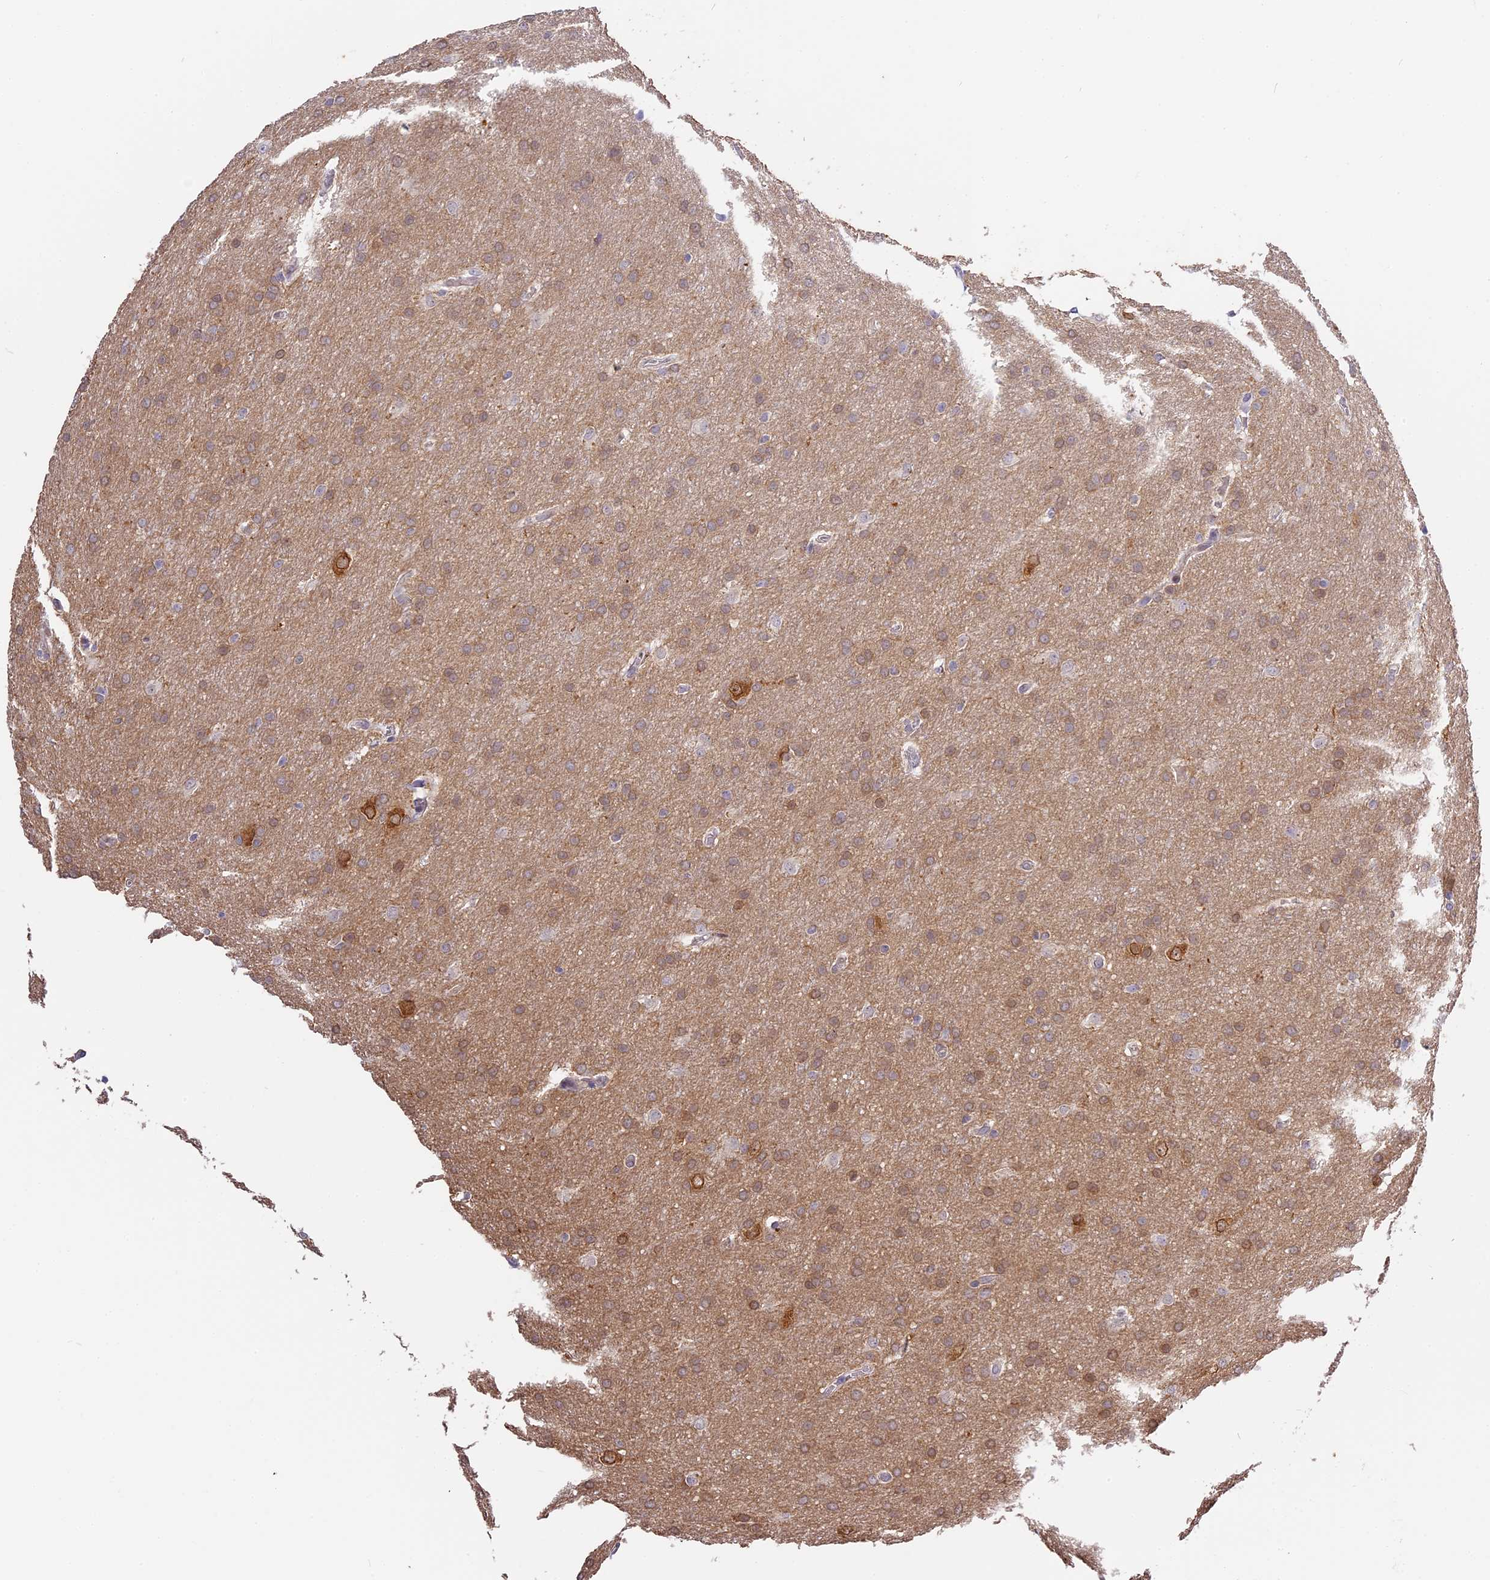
{"staining": {"intensity": "weak", "quantity": "25%-75%", "location": "cytoplasmic/membranous"}, "tissue": "glioma", "cell_type": "Tumor cells", "image_type": "cancer", "snomed": [{"axis": "morphology", "description": "Glioma, malignant, Low grade"}, {"axis": "topography", "description": "Brain"}], "caption": "The histopathology image reveals immunohistochemical staining of low-grade glioma (malignant). There is weak cytoplasmic/membranous positivity is appreciated in approximately 25%-75% of tumor cells.", "gene": "BSCL2", "patient": {"sex": "female", "age": 32}}